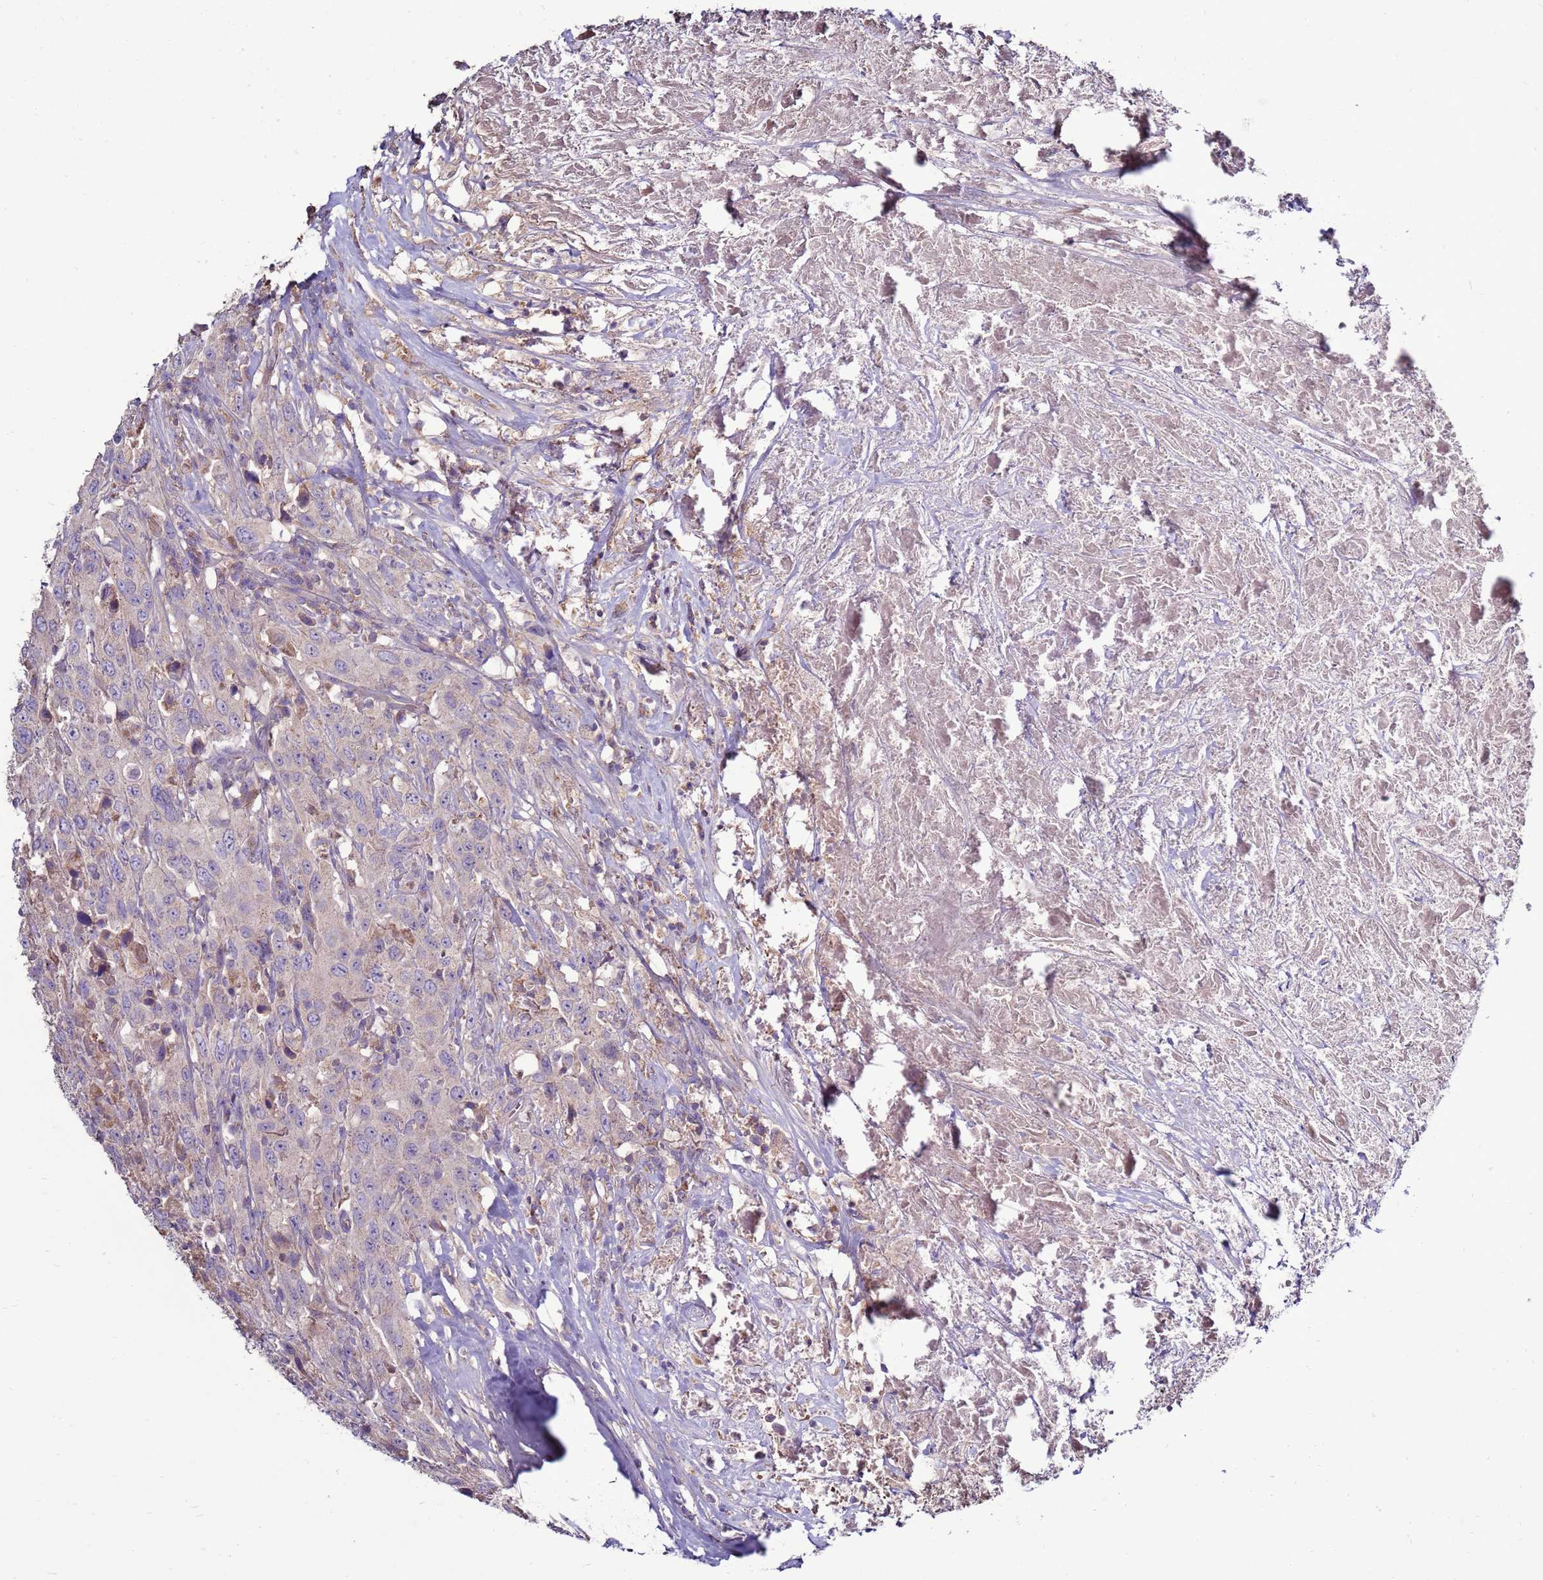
{"staining": {"intensity": "negative", "quantity": "none", "location": "none"}, "tissue": "urothelial cancer", "cell_type": "Tumor cells", "image_type": "cancer", "snomed": [{"axis": "morphology", "description": "Urothelial carcinoma, High grade"}, {"axis": "topography", "description": "Urinary bladder"}], "caption": "This micrograph is of high-grade urothelial carcinoma stained with immunohistochemistry to label a protein in brown with the nuclei are counter-stained blue. There is no staining in tumor cells.", "gene": "TRAPPC4", "patient": {"sex": "male", "age": 61}}